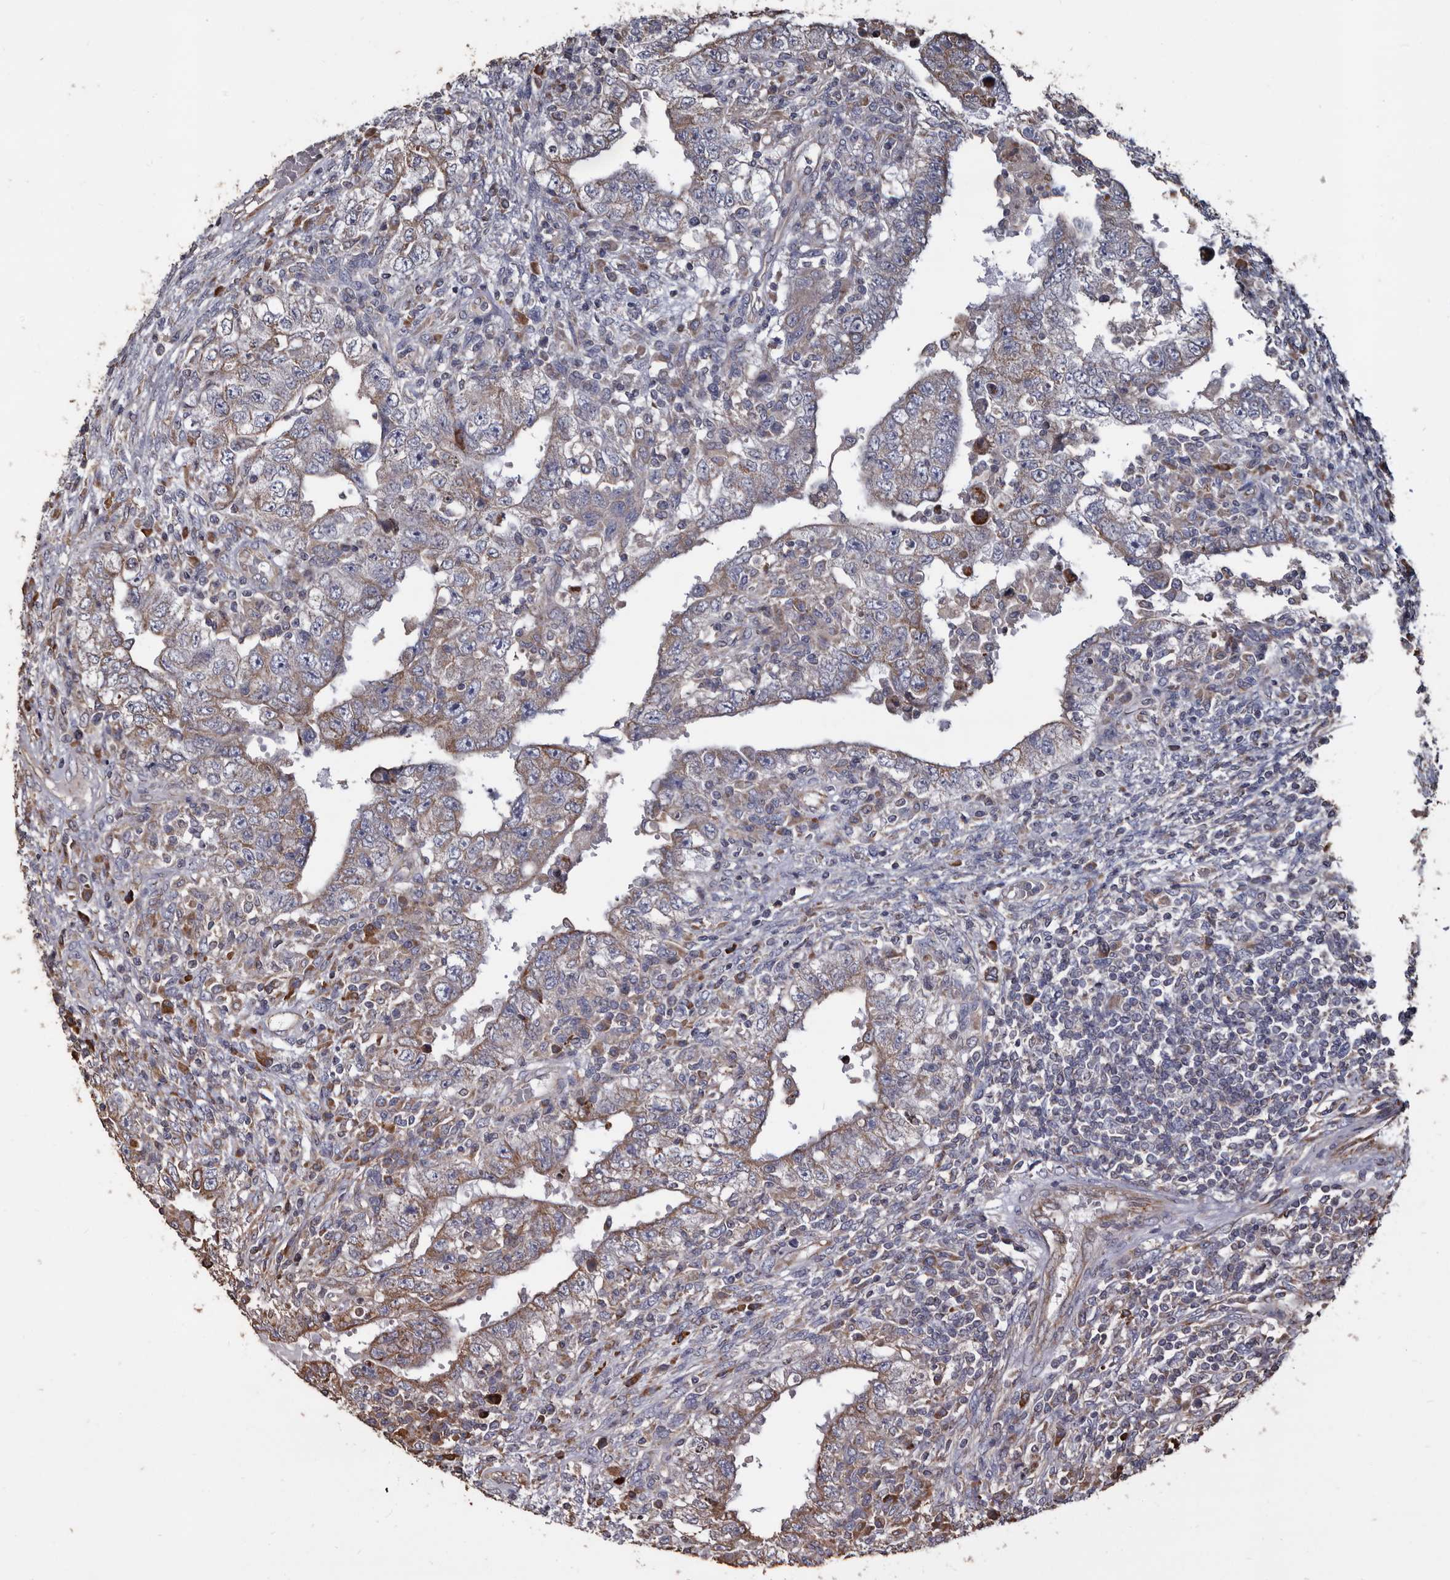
{"staining": {"intensity": "moderate", "quantity": "25%-75%", "location": "cytoplasmic/membranous"}, "tissue": "testis cancer", "cell_type": "Tumor cells", "image_type": "cancer", "snomed": [{"axis": "morphology", "description": "Carcinoma, Embryonal, NOS"}, {"axis": "topography", "description": "Testis"}], "caption": "Embryonal carcinoma (testis) stained for a protein (brown) exhibits moderate cytoplasmic/membranous positive positivity in approximately 25%-75% of tumor cells.", "gene": "OSGIN2", "patient": {"sex": "male", "age": 26}}